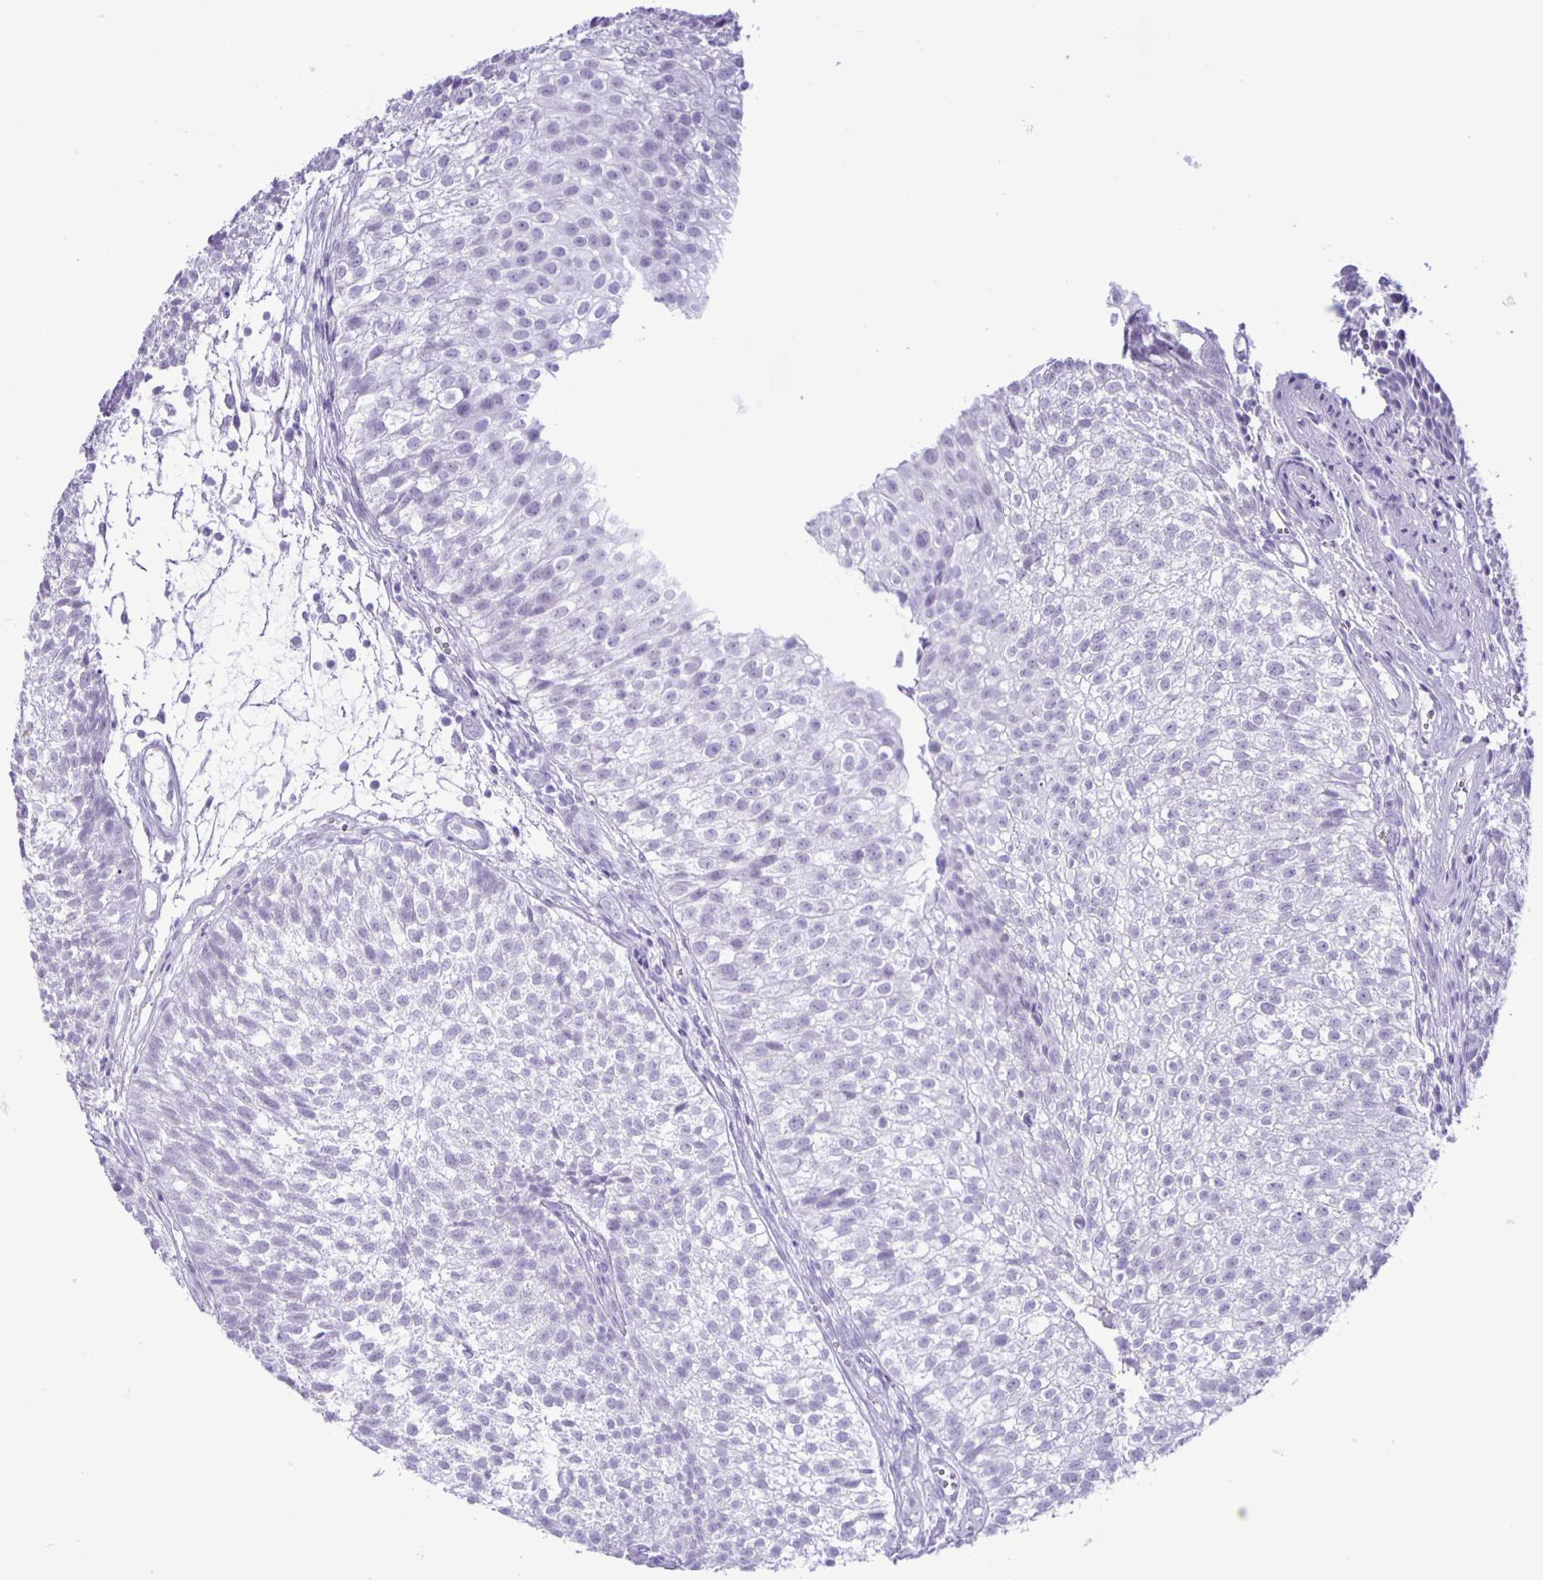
{"staining": {"intensity": "negative", "quantity": "none", "location": "none"}, "tissue": "urothelial cancer", "cell_type": "Tumor cells", "image_type": "cancer", "snomed": [{"axis": "morphology", "description": "Urothelial carcinoma, Low grade"}, {"axis": "topography", "description": "Urinary bladder"}], "caption": "A photomicrograph of urothelial cancer stained for a protein demonstrates no brown staining in tumor cells. (Stains: DAB (3,3'-diaminobenzidine) IHC with hematoxylin counter stain, Microscopy: brightfield microscopy at high magnification).", "gene": "EZHIP", "patient": {"sex": "male", "age": 70}}